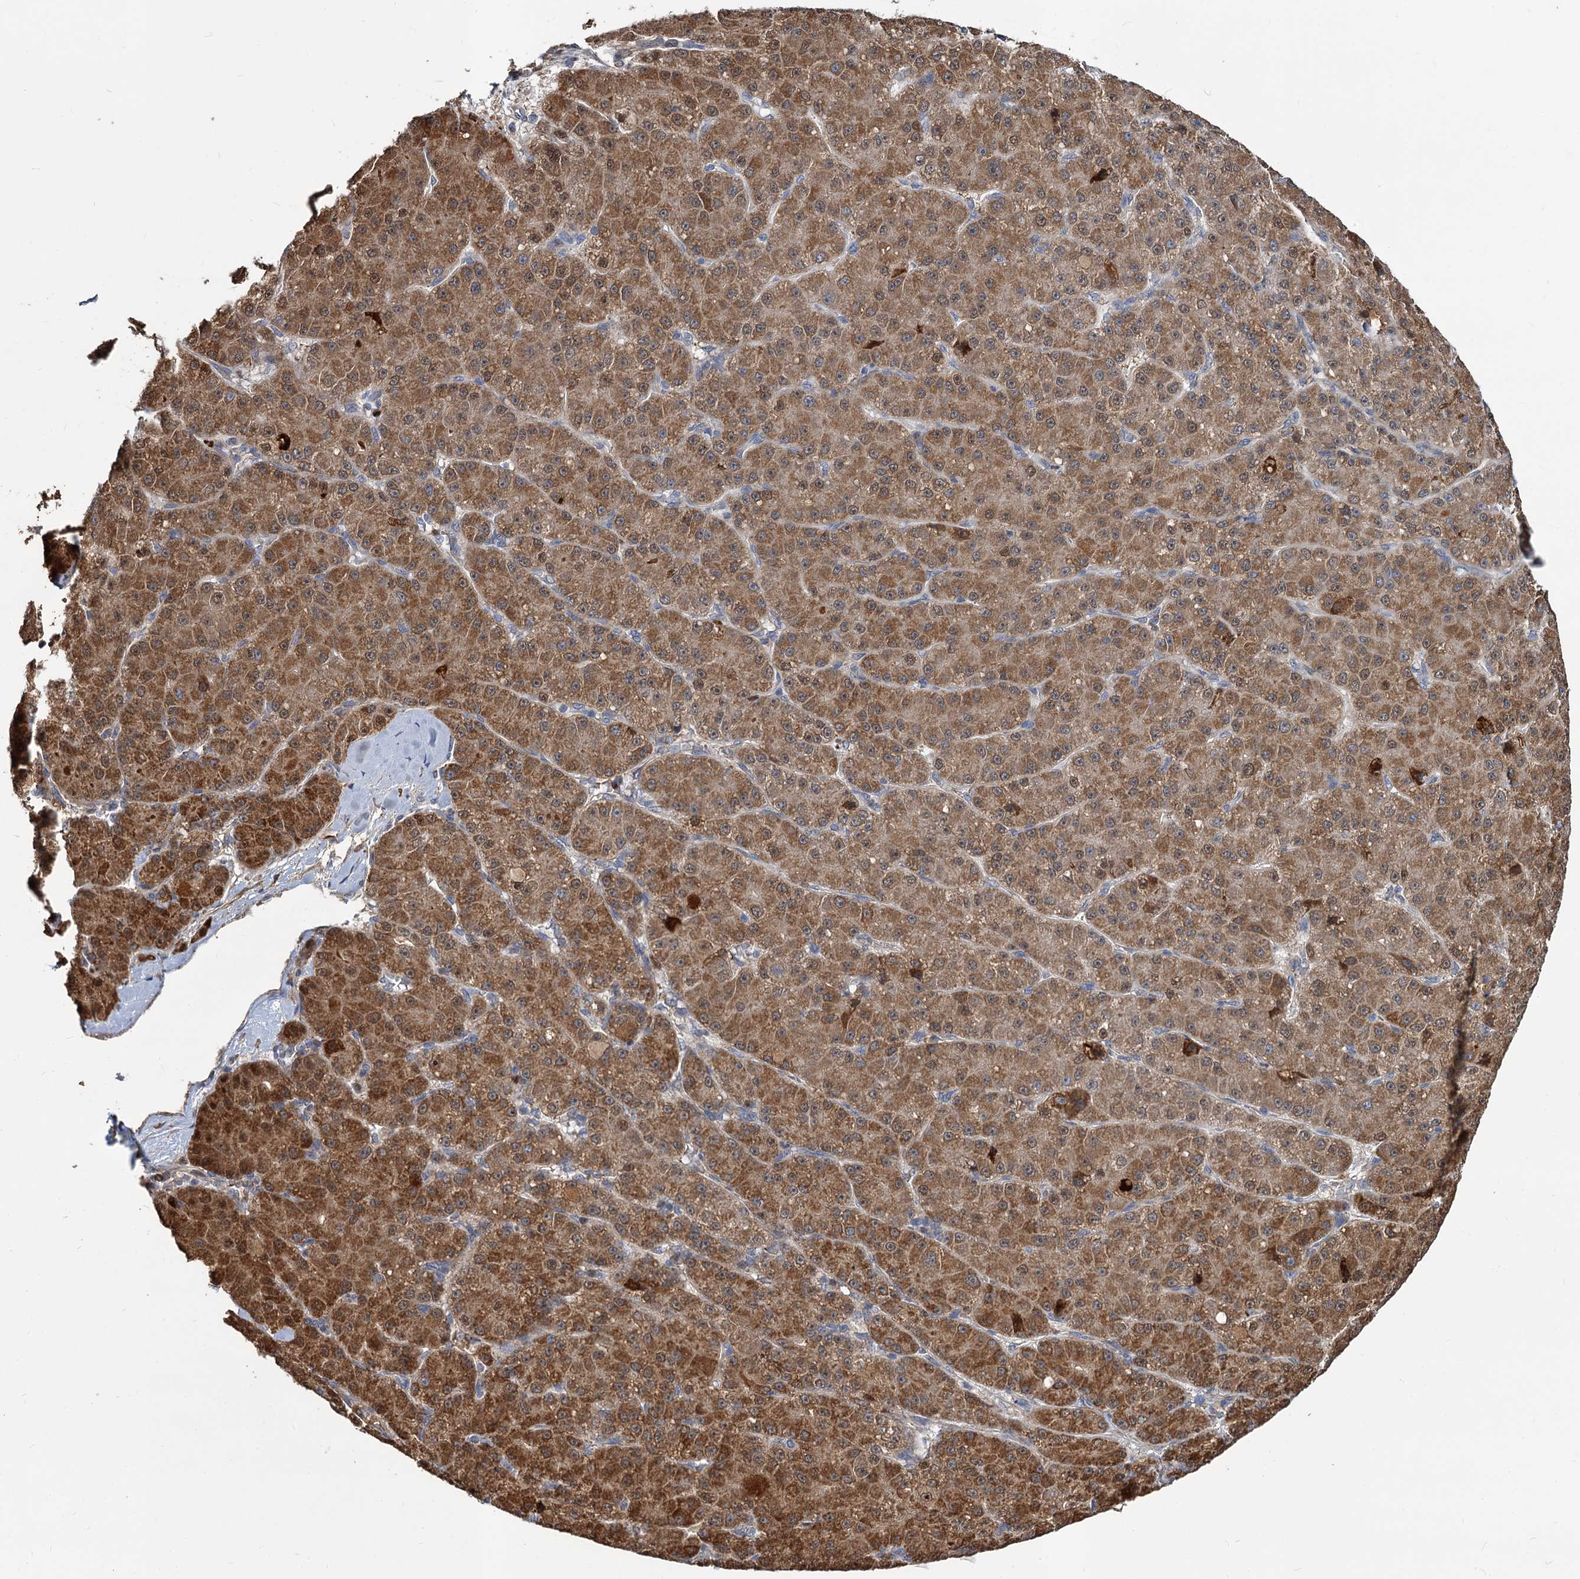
{"staining": {"intensity": "strong", "quantity": ">75%", "location": "cytoplasmic/membranous"}, "tissue": "liver cancer", "cell_type": "Tumor cells", "image_type": "cancer", "snomed": [{"axis": "morphology", "description": "Carcinoma, Hepatocellular, NOS"}, {"axis": "topography", "description": "Liver"}], "caption": "Tumor cells exhibit high levels of strong cytoplasmic/membranous expression in about >75% of cells in human hepatocellular carcinoma (liver). (DAB (3,3'-diaminobenzidine) = brown stain, brightfield microscopy at high magnification).", "gene": "ALKBH7", "patient": {"sex": "male", "age": 67}}